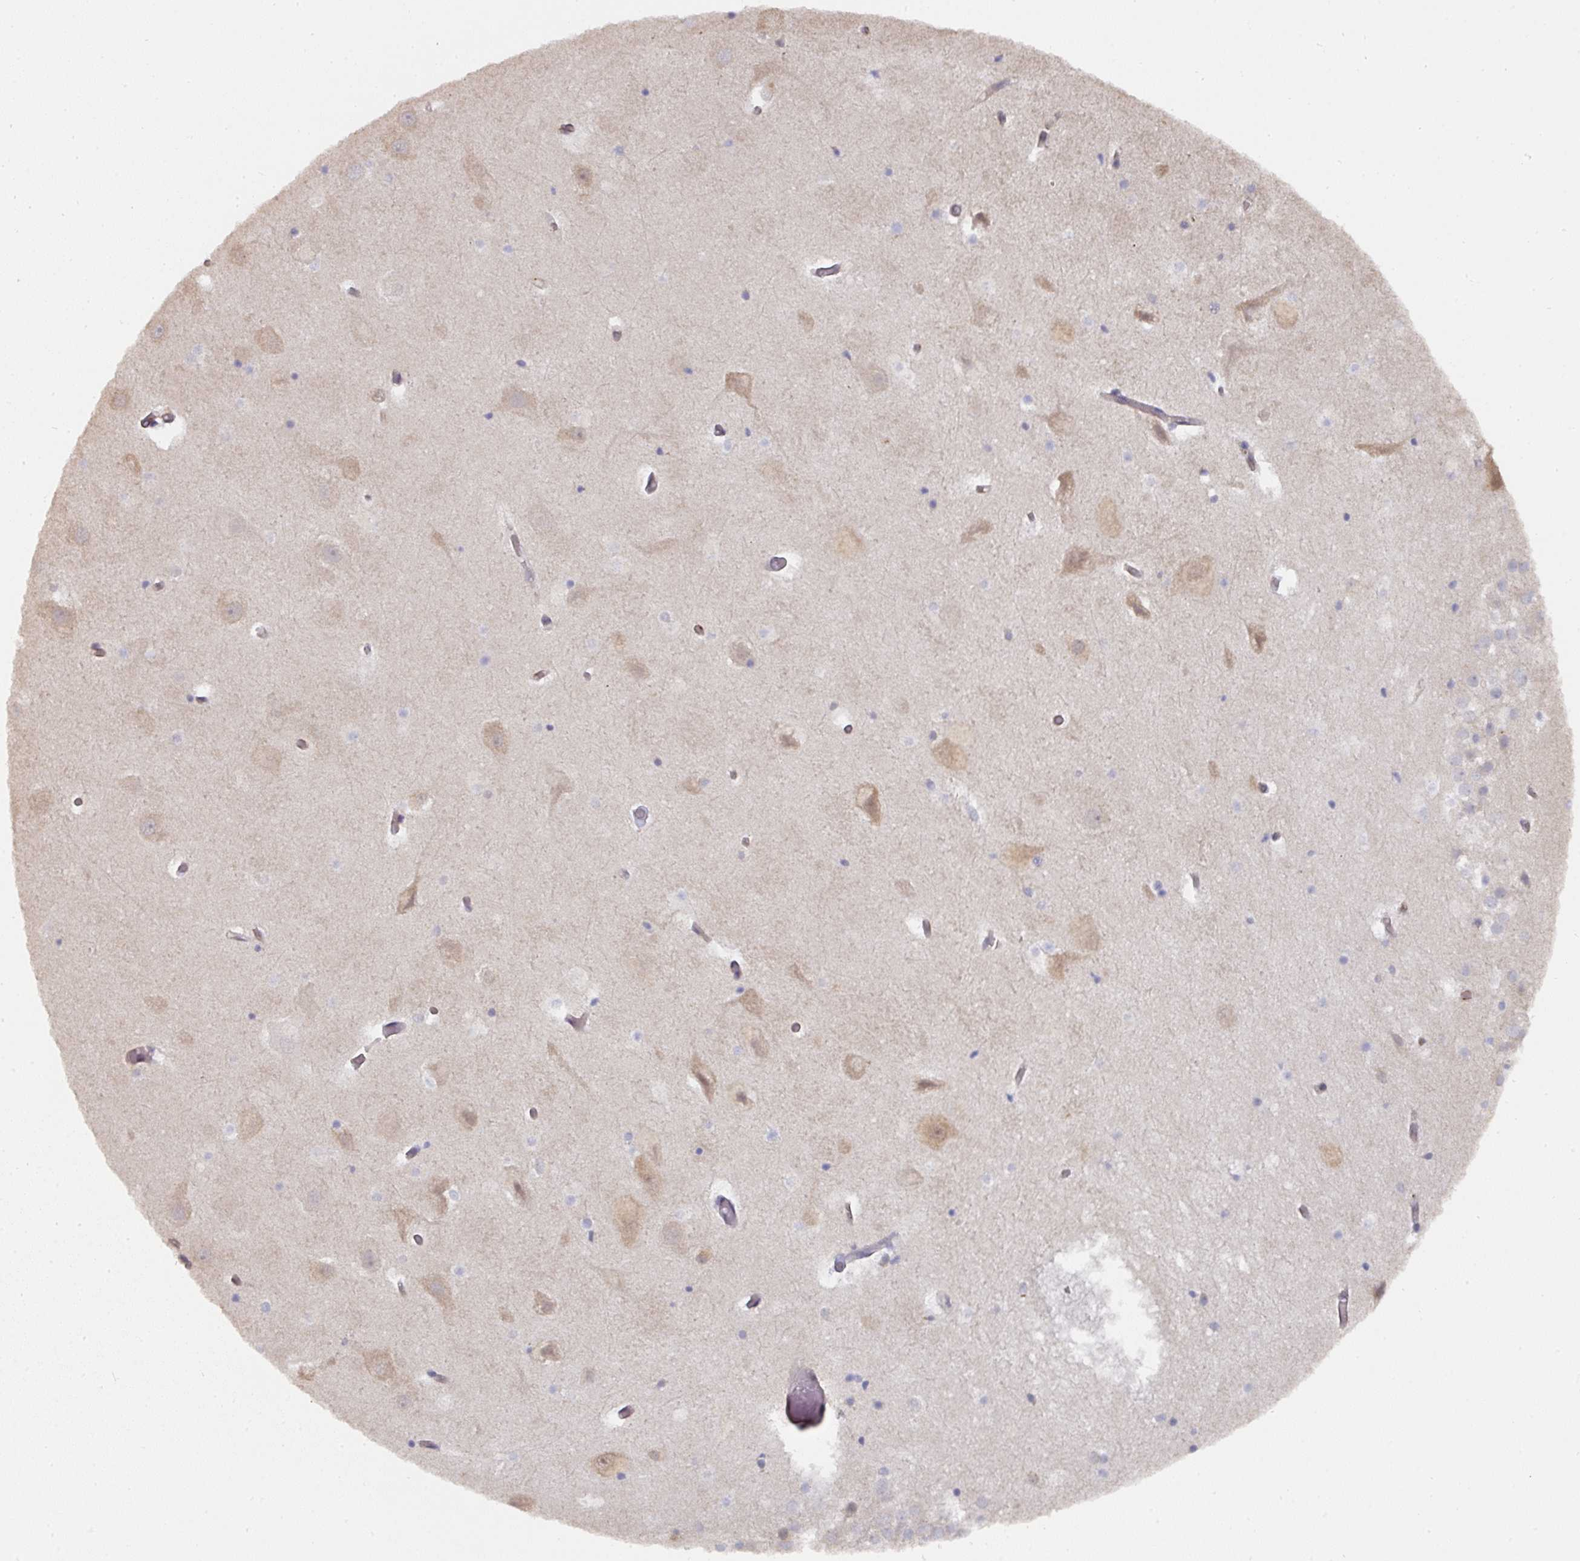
{"staining": {"intensity": "negative", "quantity": "none", "location": "none"}, "tissue": "hippocampus", "cell_type": "Glial cells", "image_type": "normal", "snomed": [{"axis": "morphology", "description": "Normal tissue, NOS"}, {"axis": "topography", "description": "Hippocampus"}], "caption": "Immunohistochemistry micrograph of unremarkable hippocampus: human hippocampus stained with DAB (3,3'-diaminobenzidine) reveals no significant protein positivity in glial cells.", "gene": "C18orf25", "patient": {"sex": "female", "age": 52}}